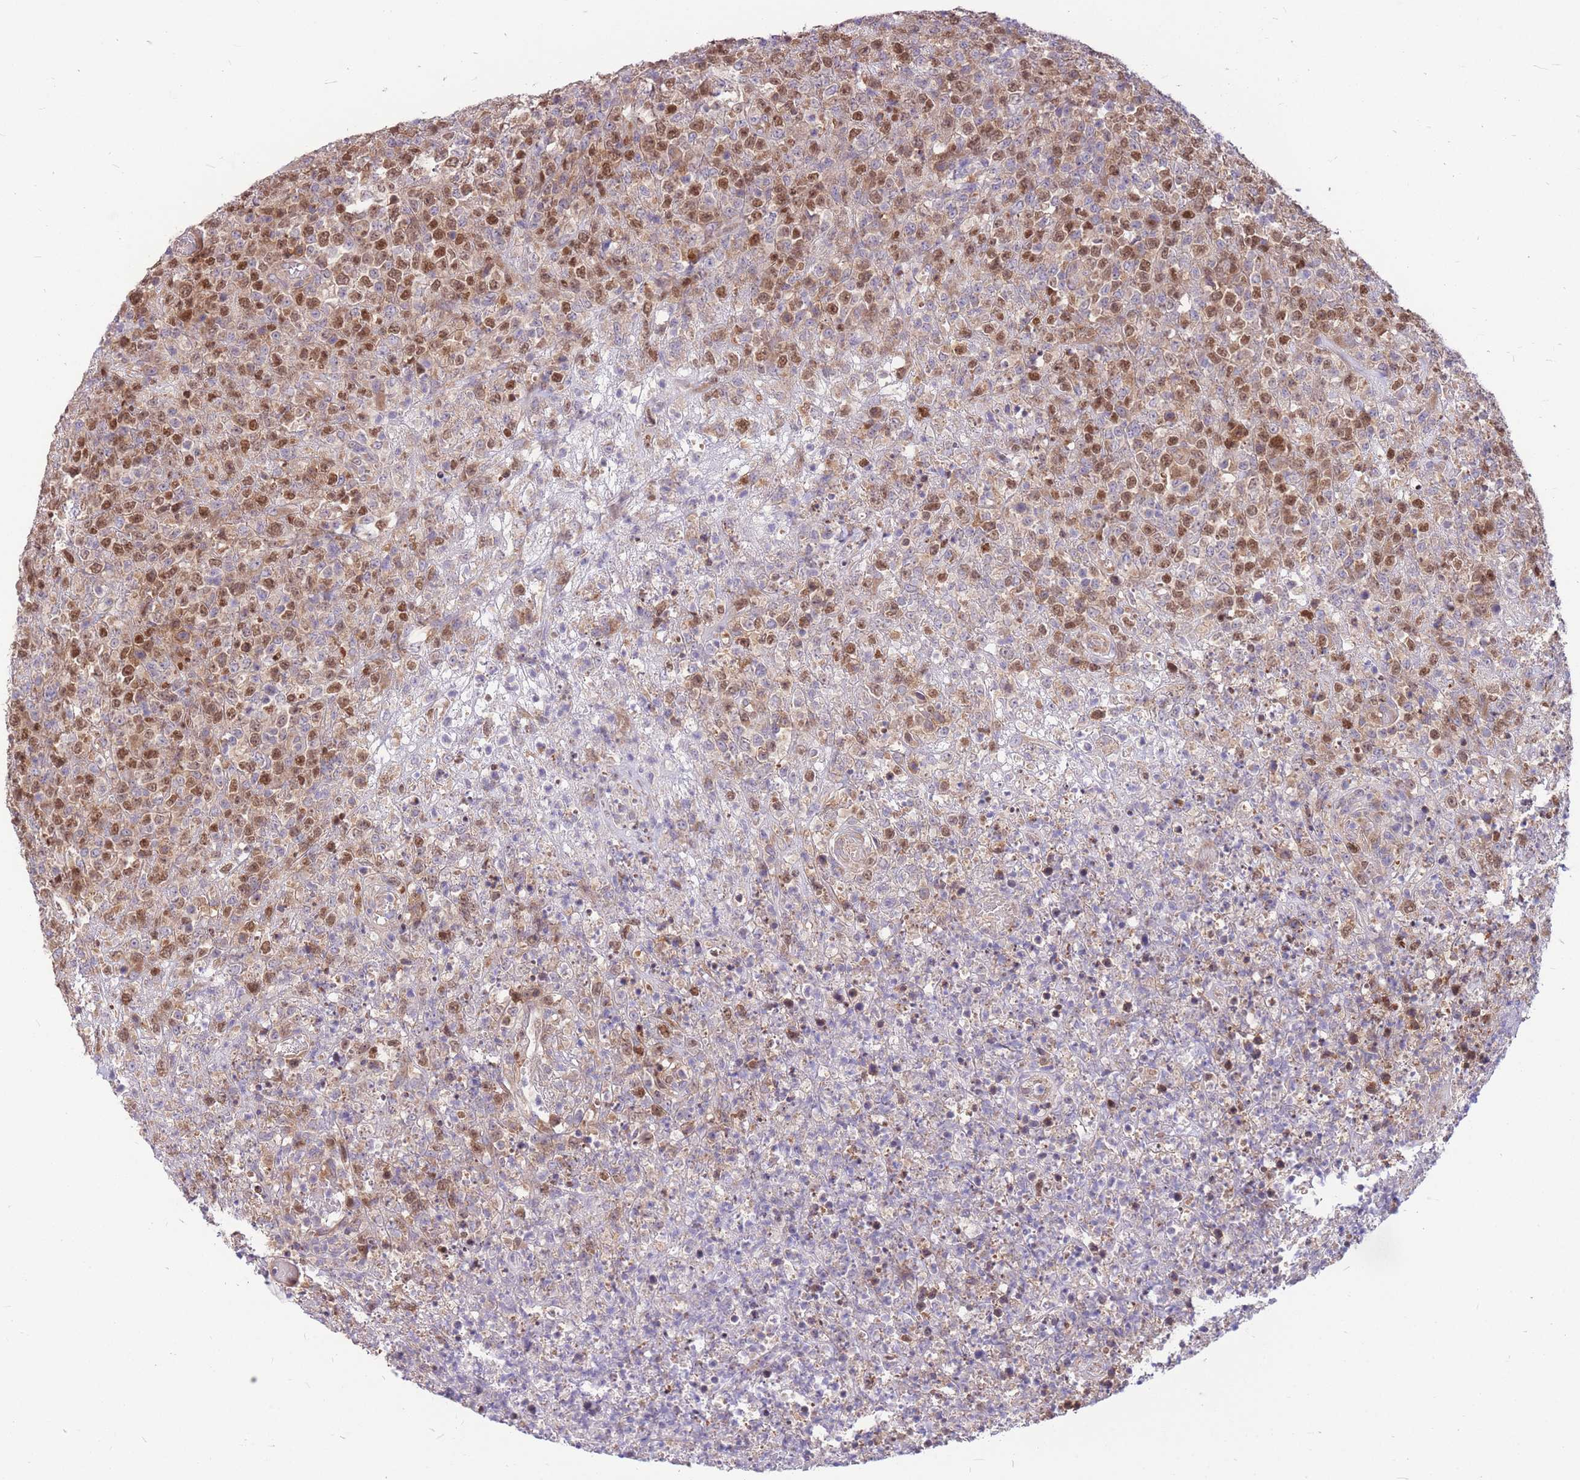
{"staining": {"intensity": "strong", "quantity": "25%-75%", "location": "nuclear"}, "tissue": "lymphoma", "cell_type": "Tumor cells", "image_type": "cancer", "snomed": [{"axis": "morphology", "description": "Malignant lymphoma, non-Hodgkin's type, High grade"}, {"axis": "topography", "description": "Colon"}], "caption": "Lymphoma was stained to show a protein in brown. There is high levels of strong nuclear positivity in approximately 25%-75% of tumor cells.", "gene": "GMNN", "patient": {"sex": "female", "age": 53}}